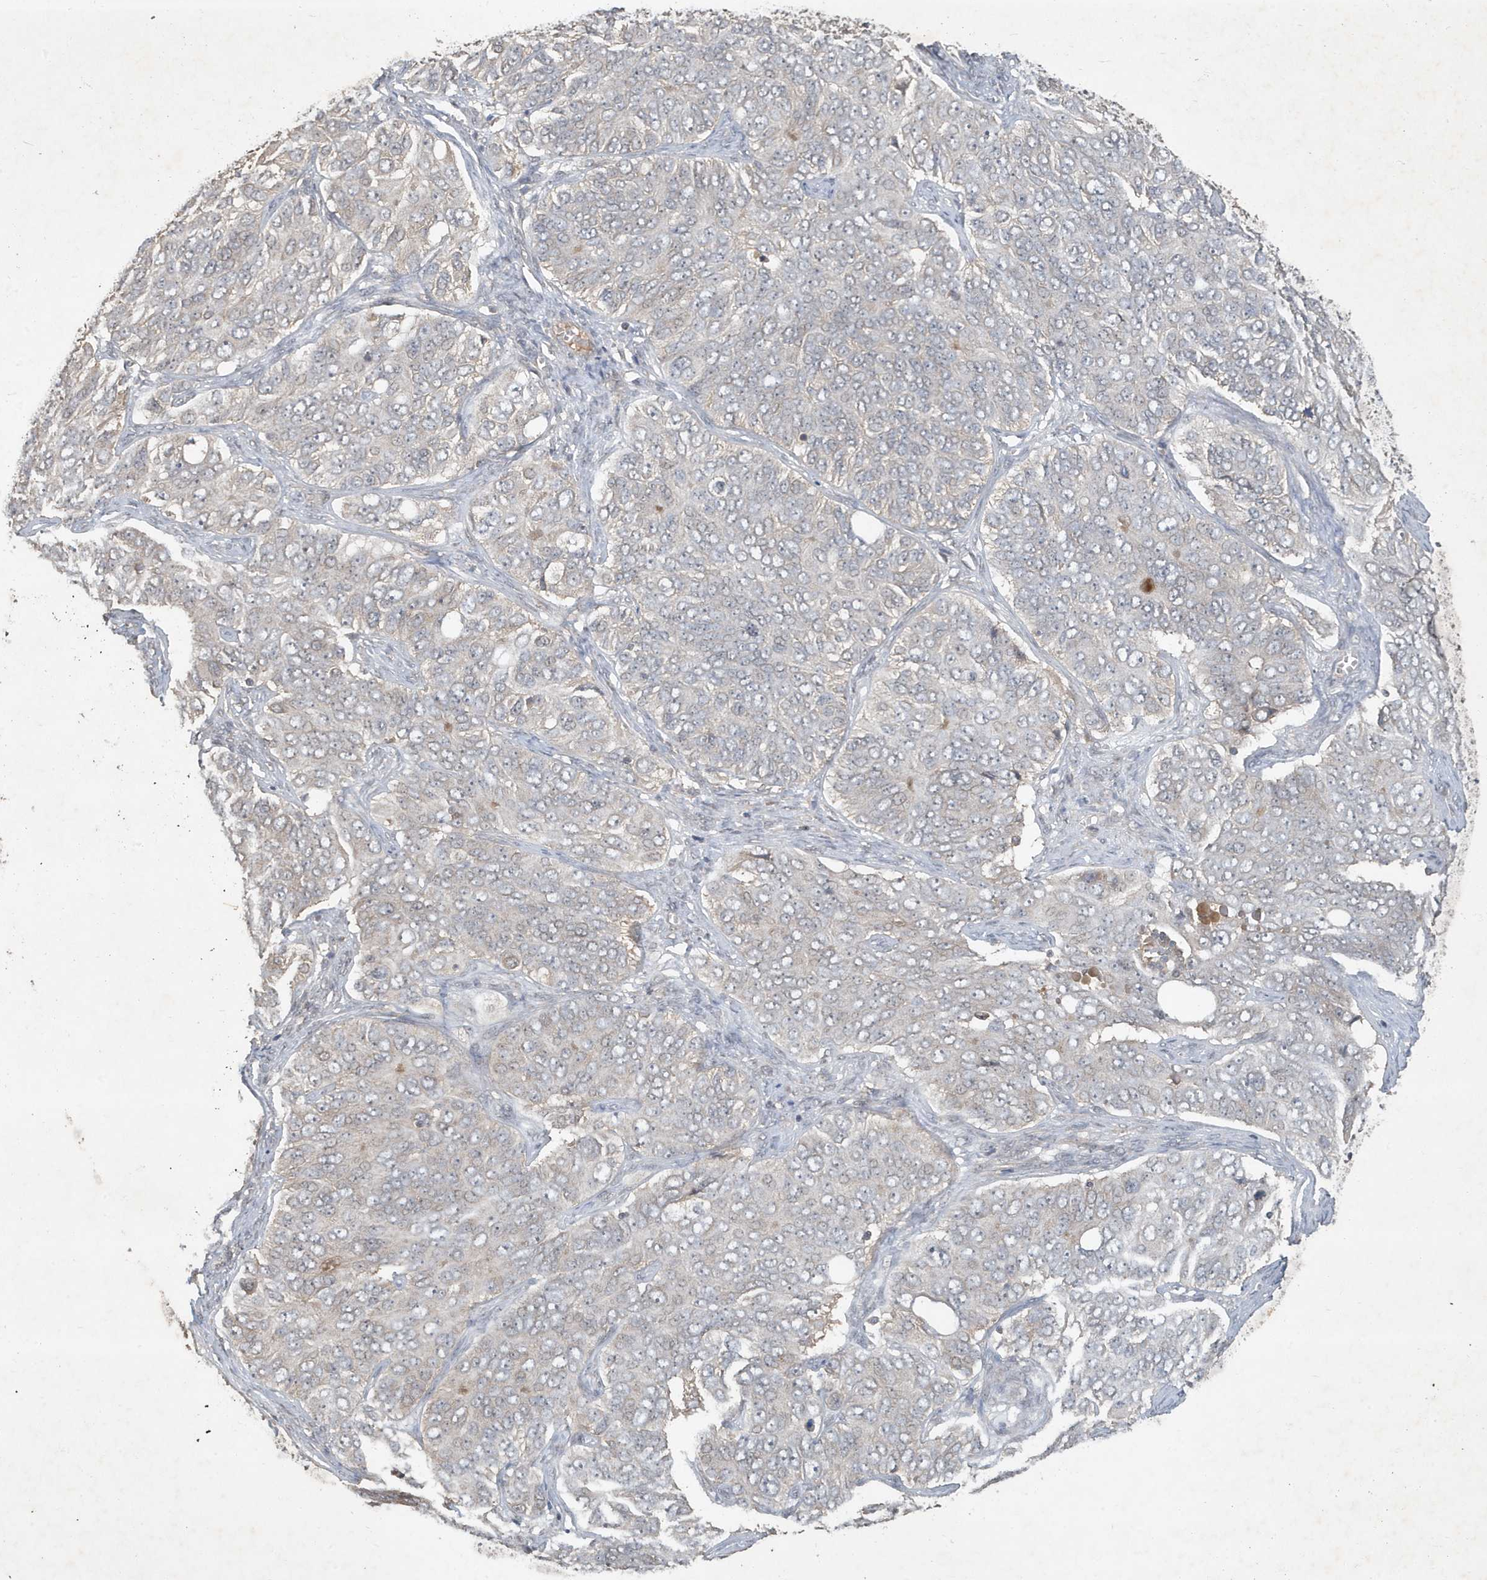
{"staining": {"intensity": "negative", "quantity": "none", "location": "none"}, "tissue": "ovarian cancer", "cell_type": "Tumor cells", "image_type": "cancer", "snomed": [{"axis": "morphology", "description": "Carcinoma, endometroid"}, {"axis": "topography", "description": "Ovary"}], "caption": "A high-resolution photomicrograph shows immunohistochemistry staining of ovarian cancer, which reveals no significant expression in tumor cells.", "gene": "ABCB9", "patient": {"sex": "female", "age": 51}}